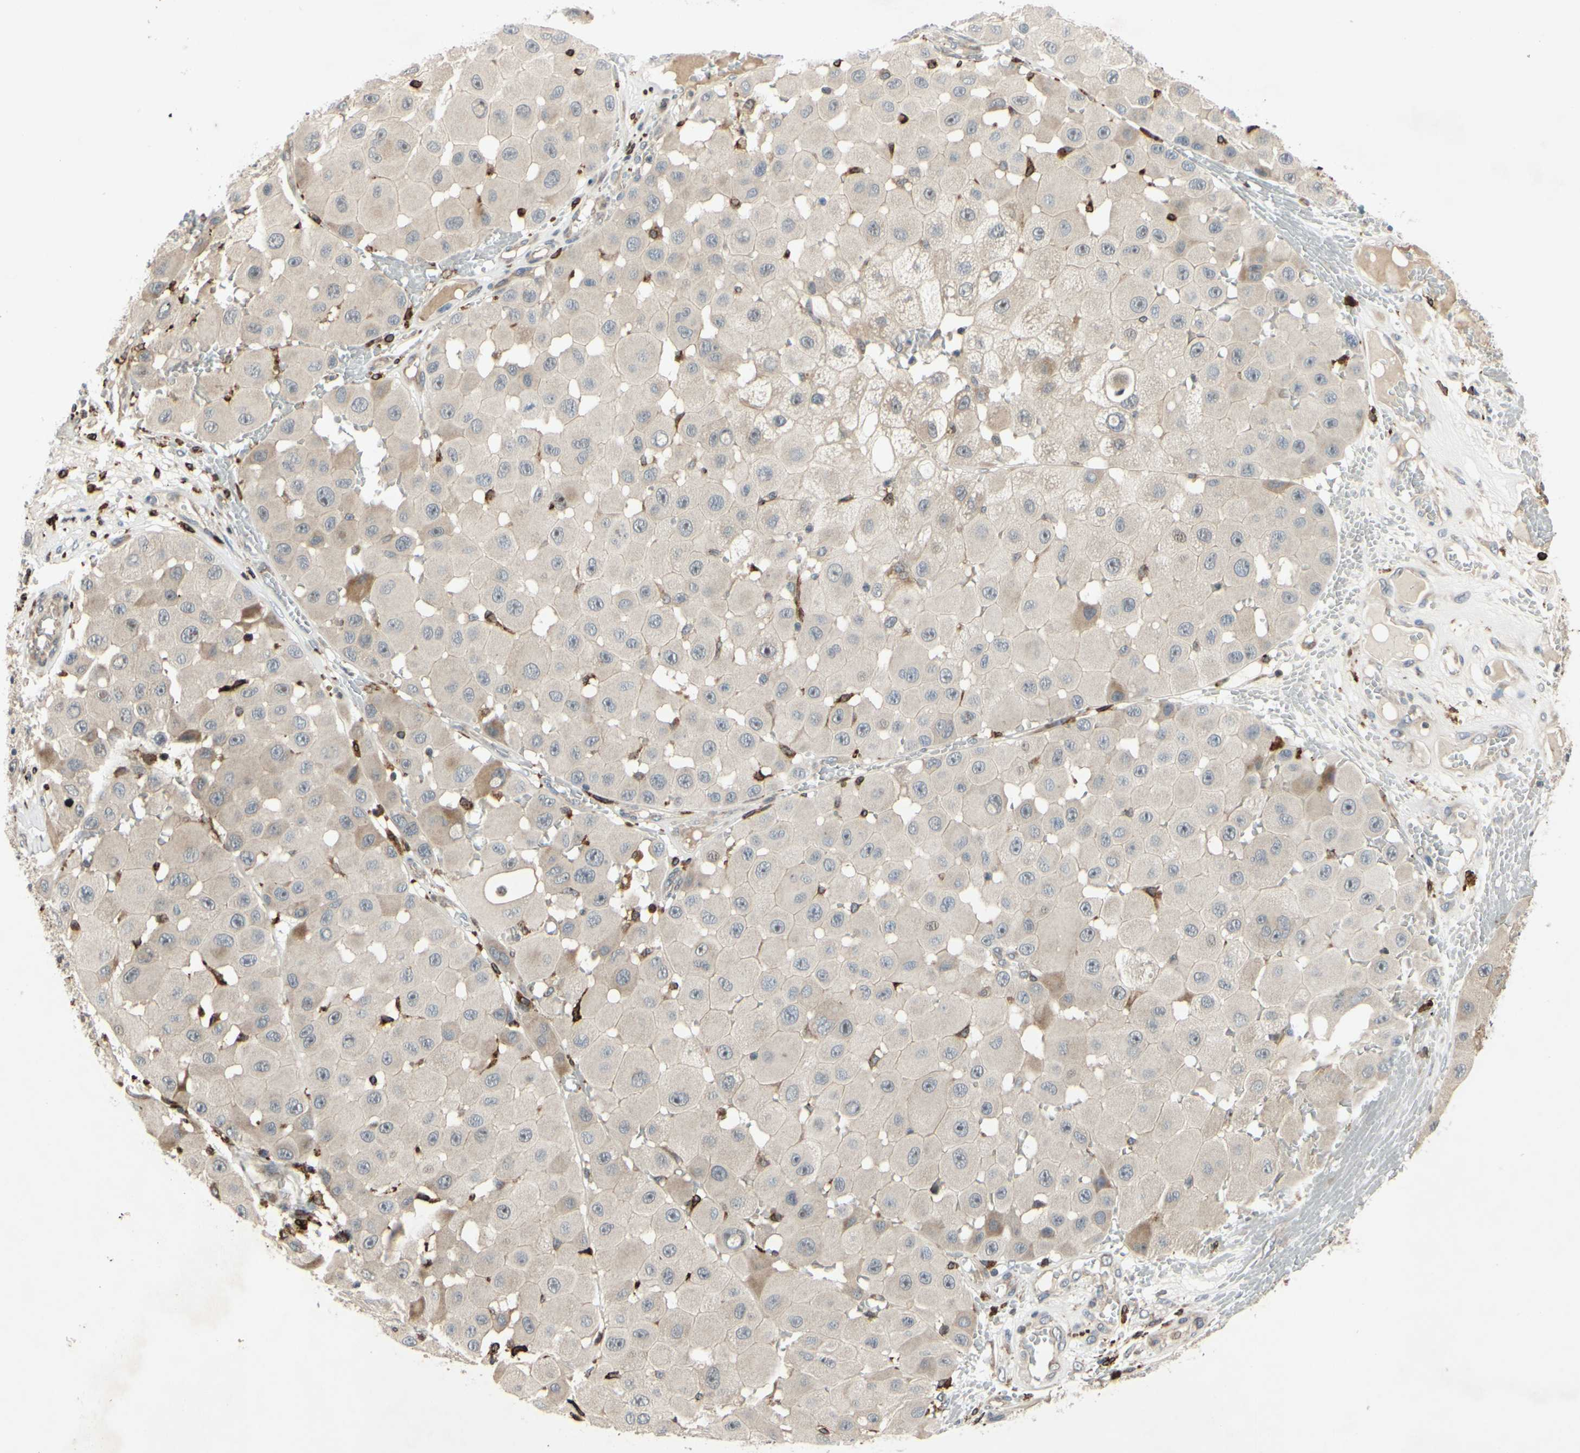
{"staining": {"intensity": "weak", "quantity": "<25%", "location": "cytoplasmic/membranous"}, "tissue": "melanoma", "cell_type": "Tumor cells", "image_type": "cancer", "snomed": [{"axis": "morphology", "description": "Malignant melanoma, NOS"}, {"axis": "topography", "description": "Skin"}], "caption": "IHC of malignant melanoma exhibits no positivity in tumor cells. (Stains: DAB (3,3'-diaminobenzidine) immunohistochemistry with hematoxylin counter stain, Microscopy: brightfield microscopy at high magnification).", "gene": "PLXNA2", "patient": {"sex": "female", "age": 81}}